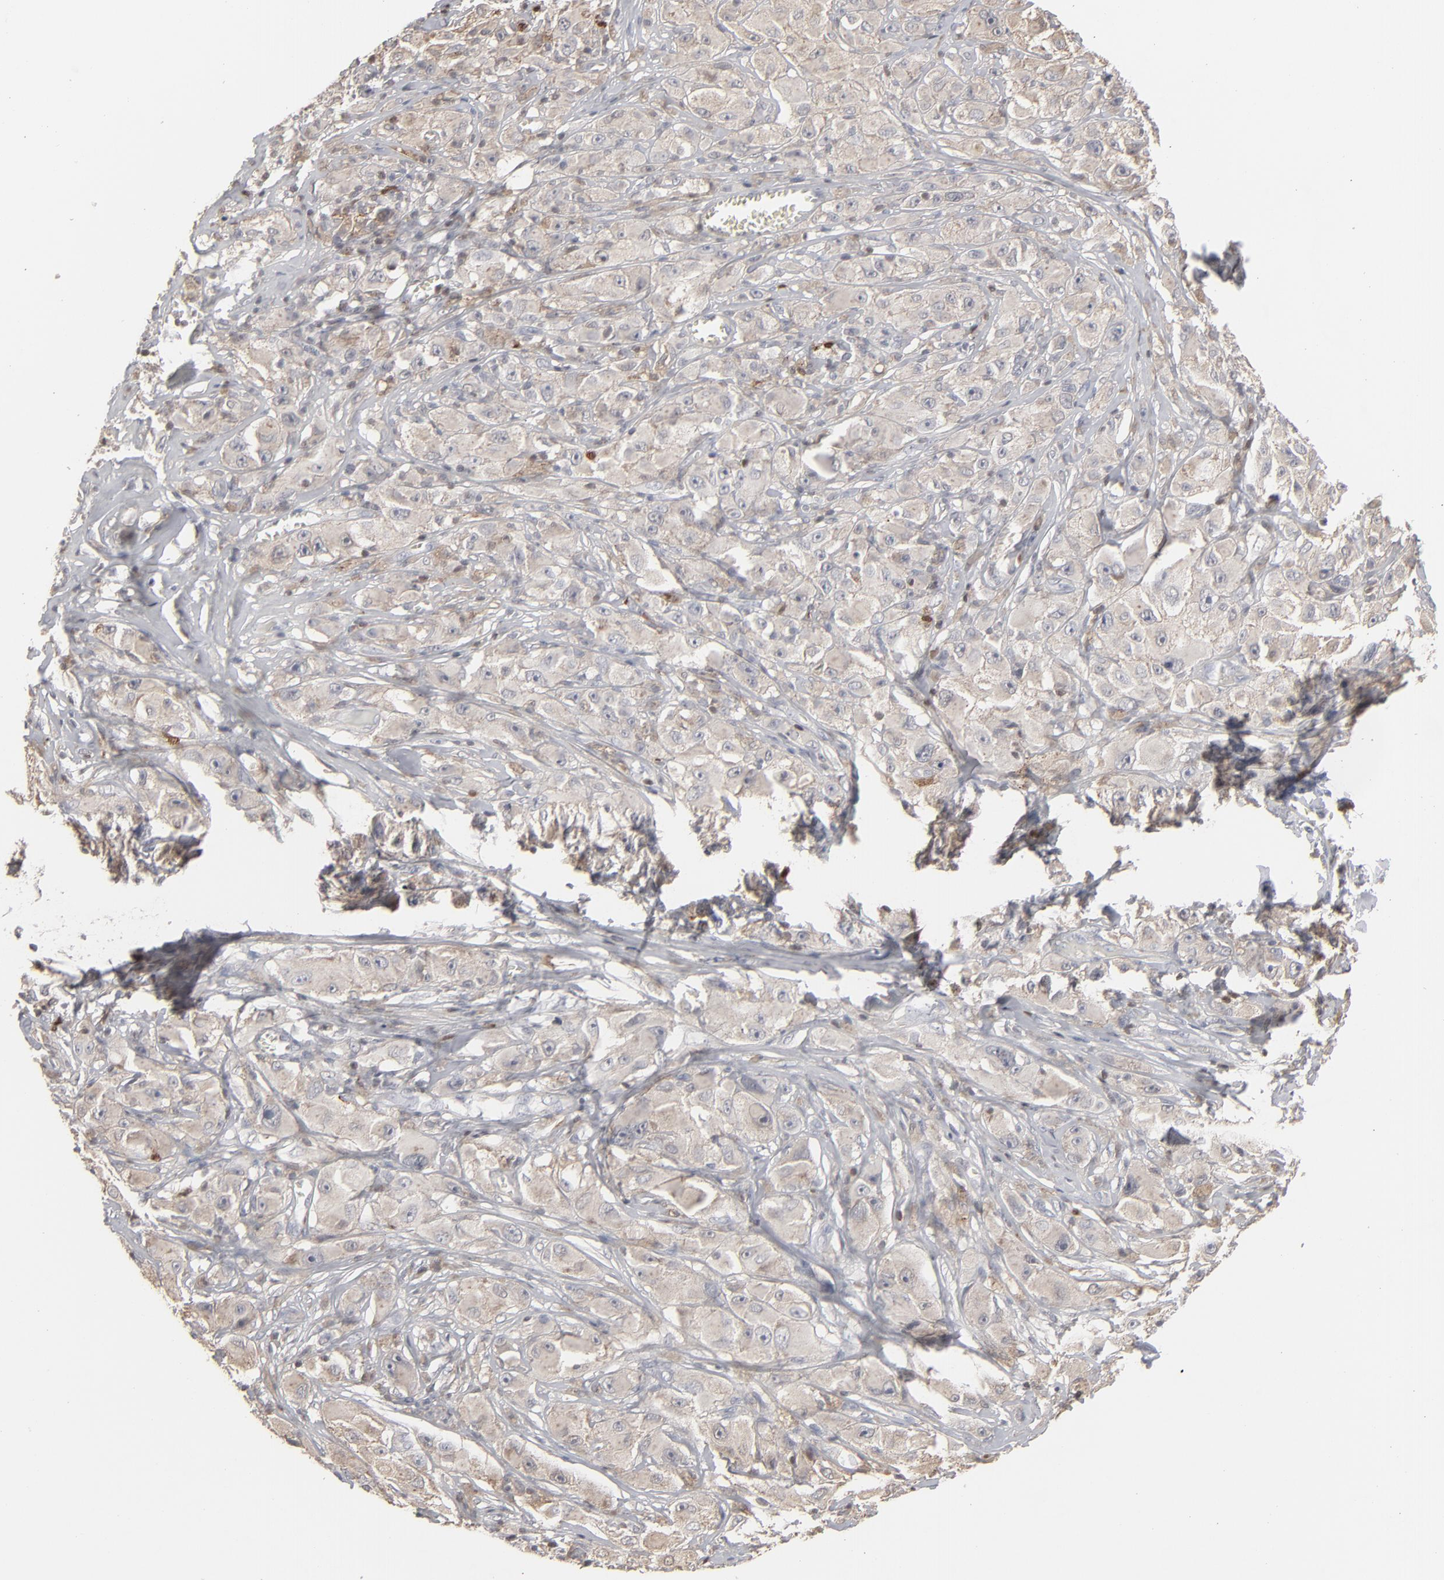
{"staining": {"intensity": "weak", "quantity": ">75%", "location": "cytoplasmic/membranous"}, "tissue": "melanoma", "cell_type": "Tumor cells", "image_type": "cancer", "snomed": [{"axis": "morphology", "description": "Malignant melanoma, NOS"}, {"axis": "topography", "description": "Skin"}], "caption": "The histopathology image displays staining of malignant melanoma, revealing weak cytoplasmic/membranous protein positivity (brown color) within tumor cells.", "gene": "STAT4", "patient": {"sex": "male", "age": 56}}